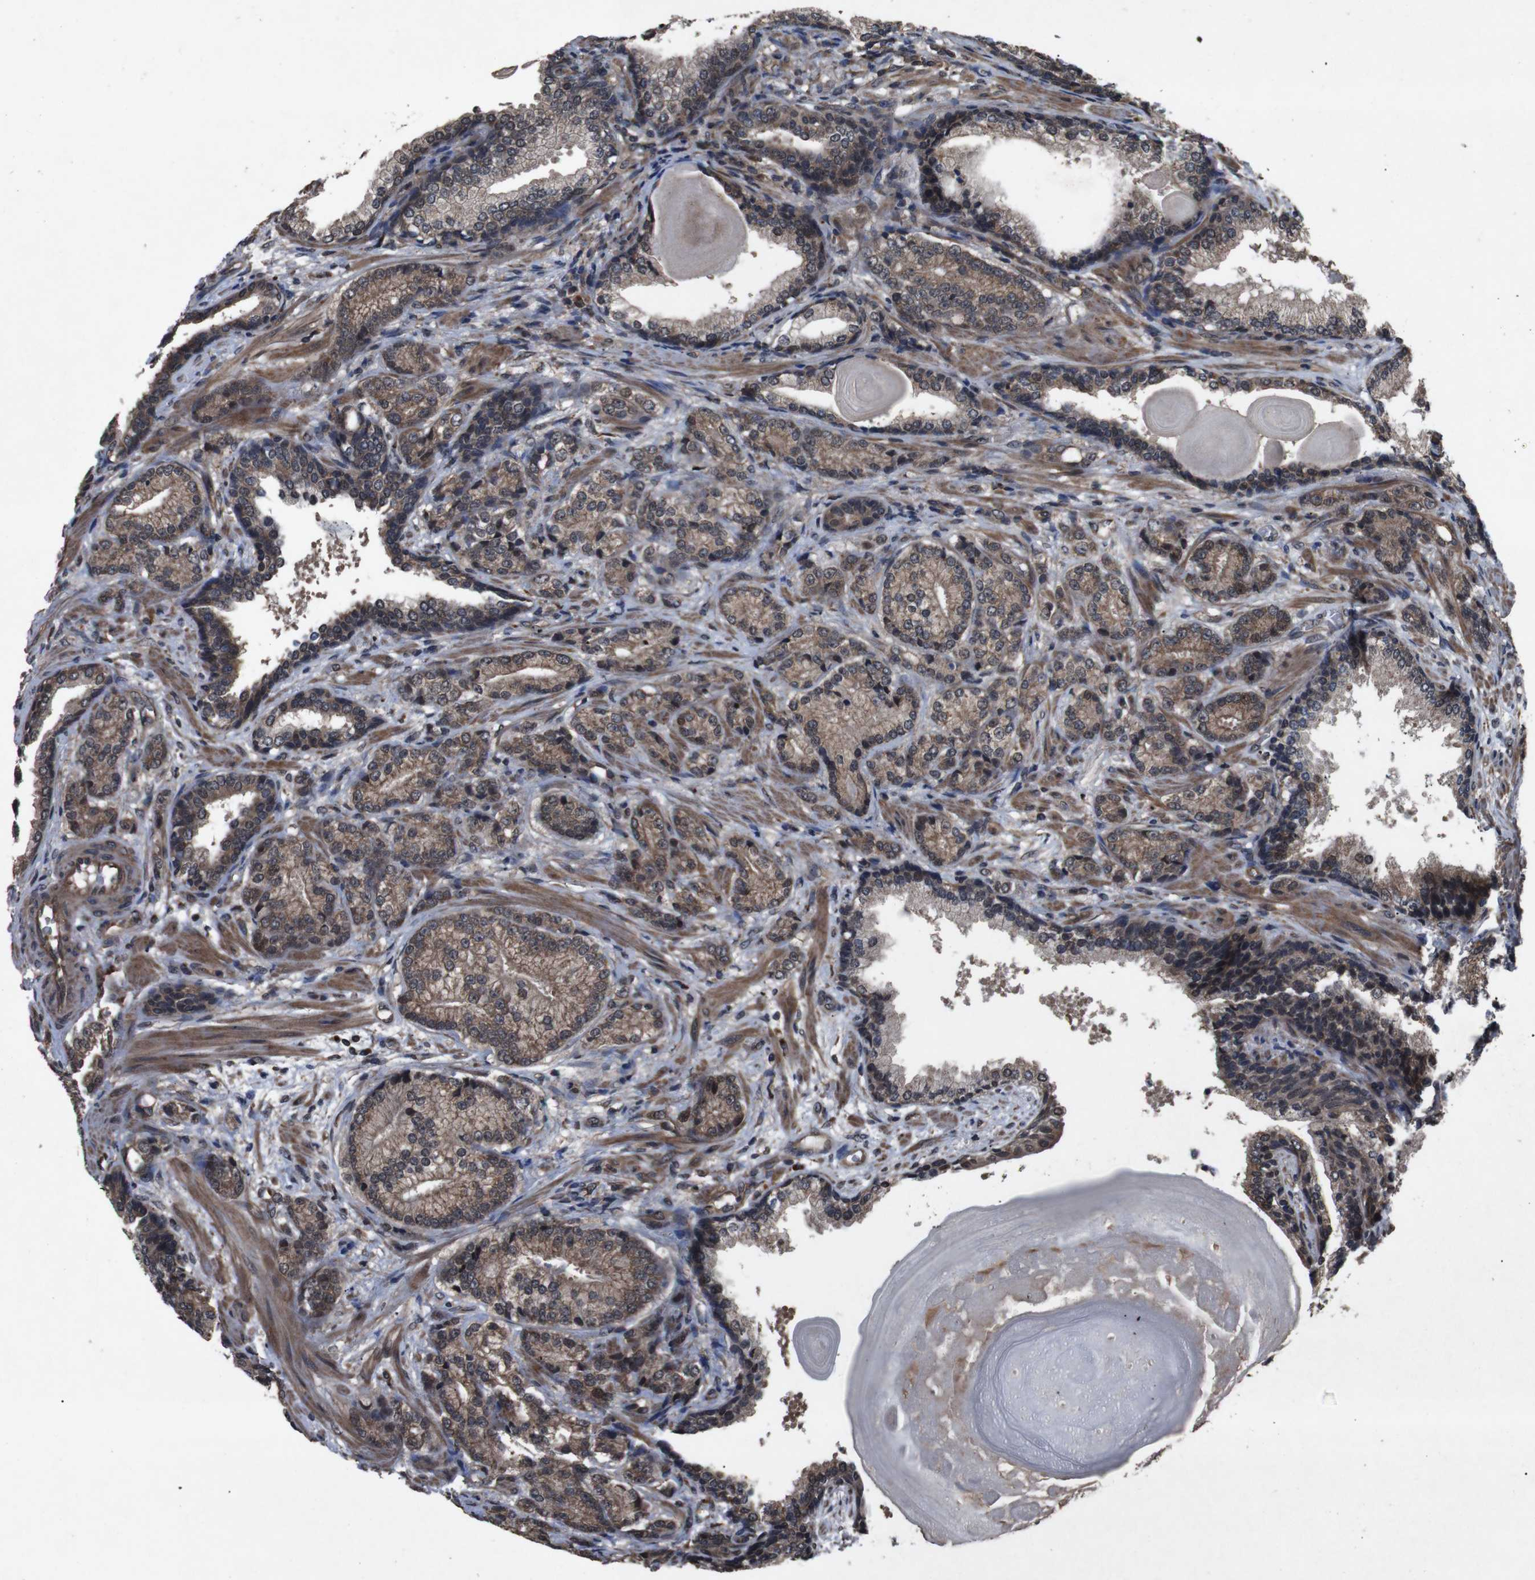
{"staining": {"intensity": "moderate", "quantity": ">75%", "location": "cytoplasmic/membranous,nuclear"}, "tissue": "prostate cancer", "cell_type": "Tumor cells", "image_type": "cancer", "snomed": [{"axis": "morphology", "description": "Adenocarcinoma, High grade"}, {"axis": "topography", "description": "Prostate"}], "caption": "Protein staining of prostate cancer tissue reveals moderate cytoplasmic/membranous and nuclear staining in approximately >75% of tumor cells.", "gene": "SOCS1", "patient": {"sex": "male", "age": 61}}